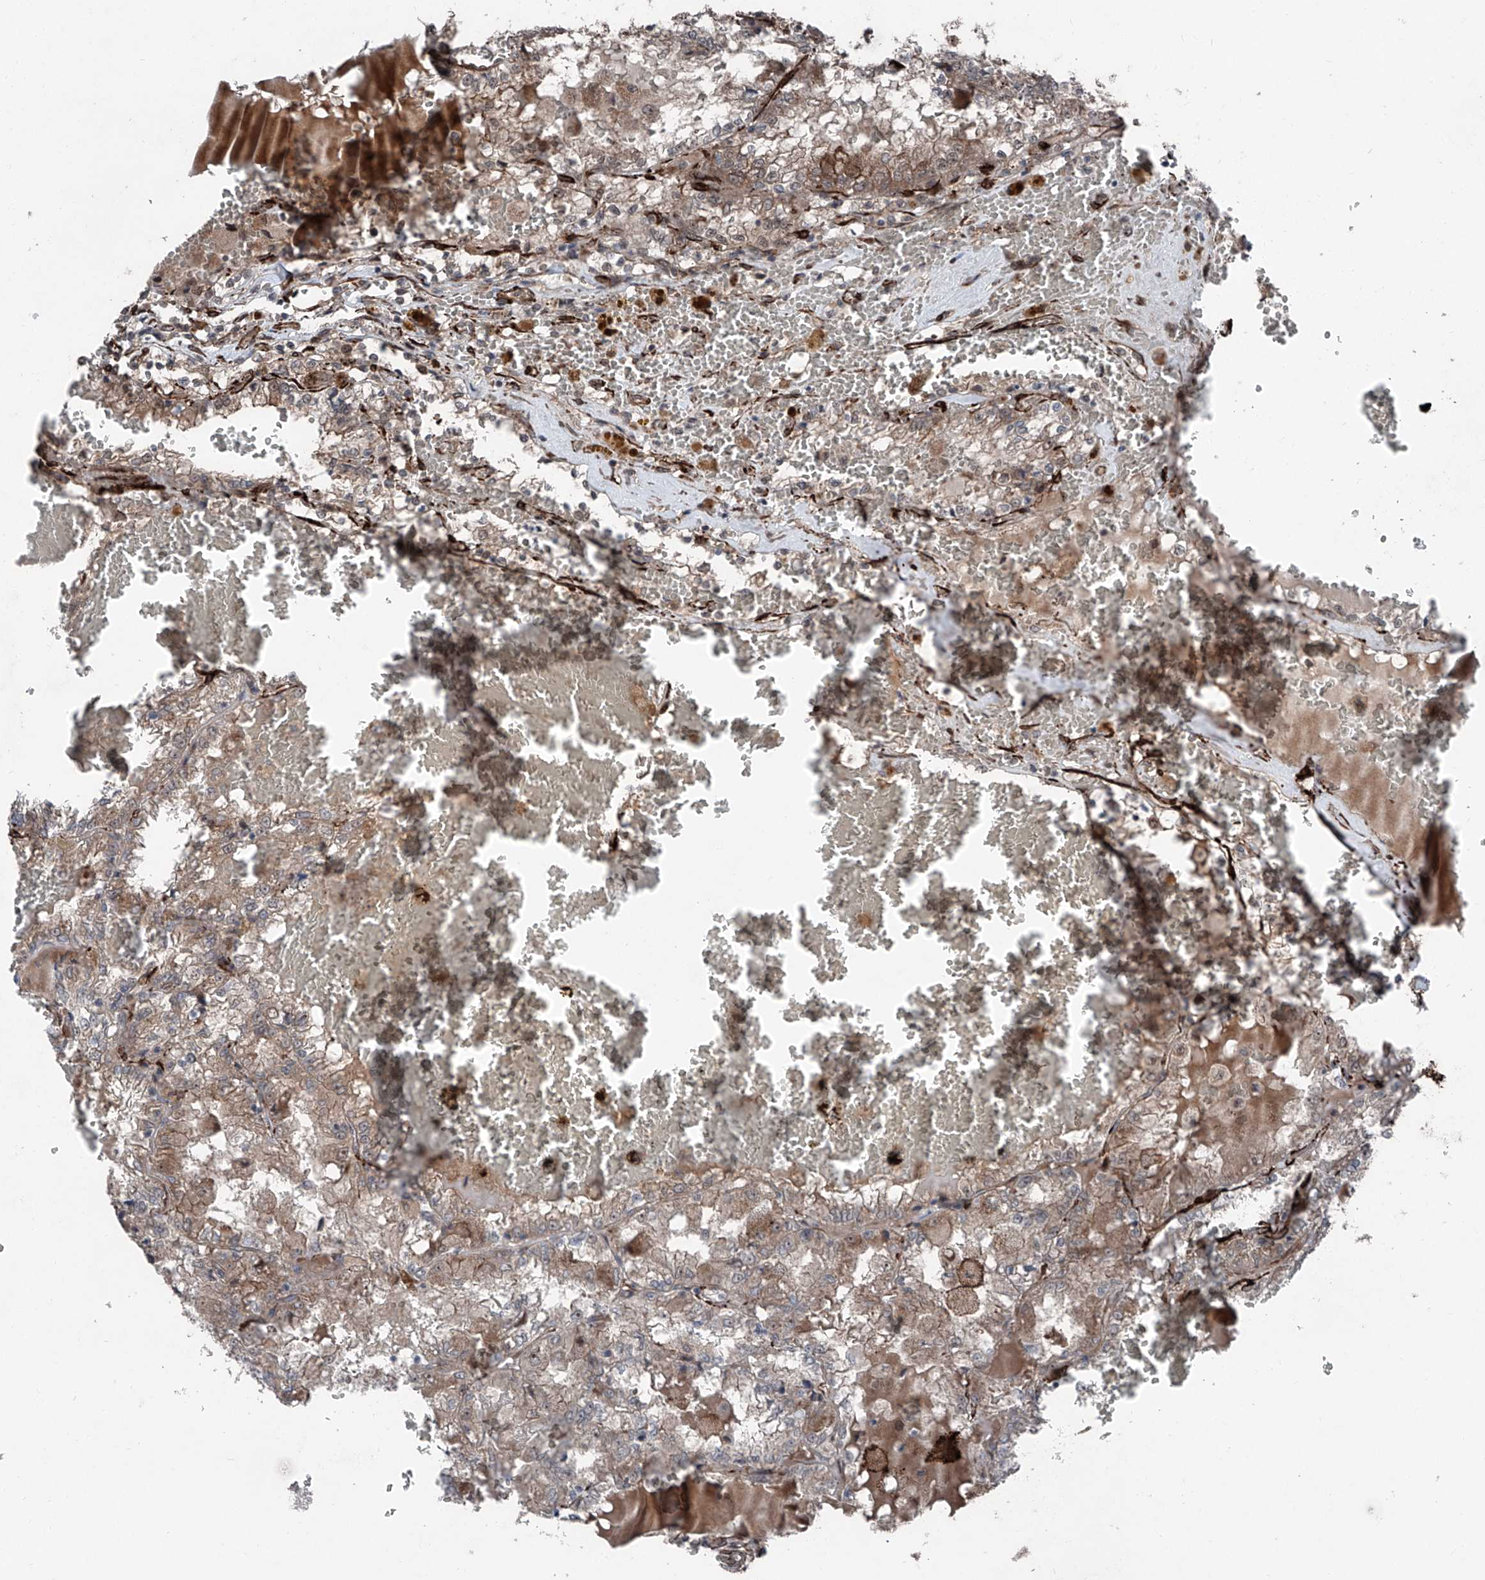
{"staining": {"intensity": "weak", "quantity": "<25%", "location": "cytoplasmic/membranous"}, "tissue": "renal cancer", "cell_type": "Tumor cells", "image_type": "cancer", "snomed": [{"axis": "morphology", "description": "Adenocarcinoma, NOS"}, {"axis": "topography", "description": "Kidney"}], "caption": "Histopathology image shows no significant protein expression in tumor cells of adenocarcinoma (renal).", "gene": "COA7", "patient": {"sex": "female", "age": 56}}